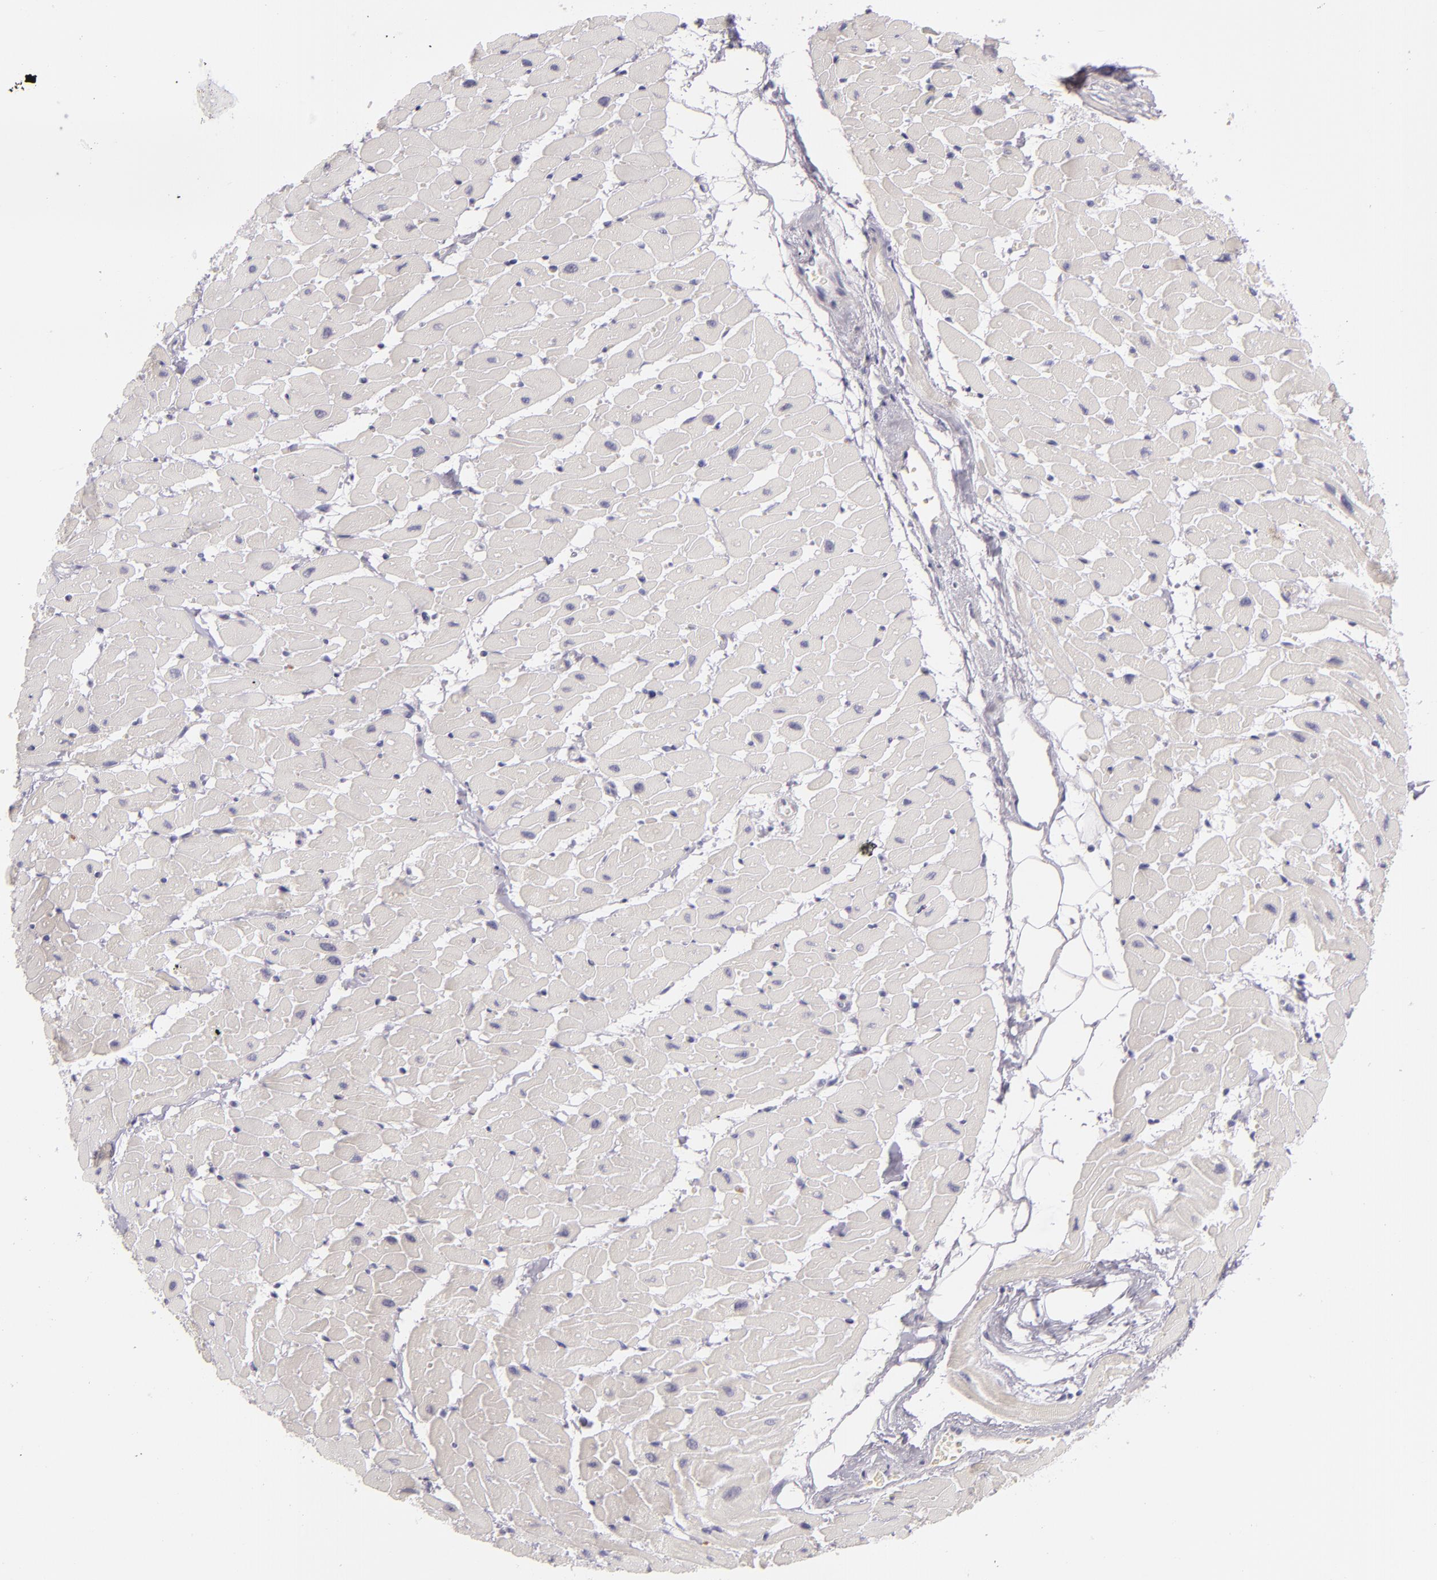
{"staining": {"intensity": "negative", "quantity": "none", "location": "none"}, "tissue": "heart muscle", "cell_type": "Cardiomyocytes", "image_type": "normal", "snomed": [{"axis": "morphology", "description": "Normal tissue, NOS"}, {"axis": "topography", "description": "Heart"}], "caption": "Immunohistochemical staining of benign heart muscle reveals no significant positivity in cardiomyocytes. (DAB immunohistochemistry (IHC) with hematoxylin counter stain).", "gene": "FAM181A", "patient": {"sex": "female", "age": 19}}